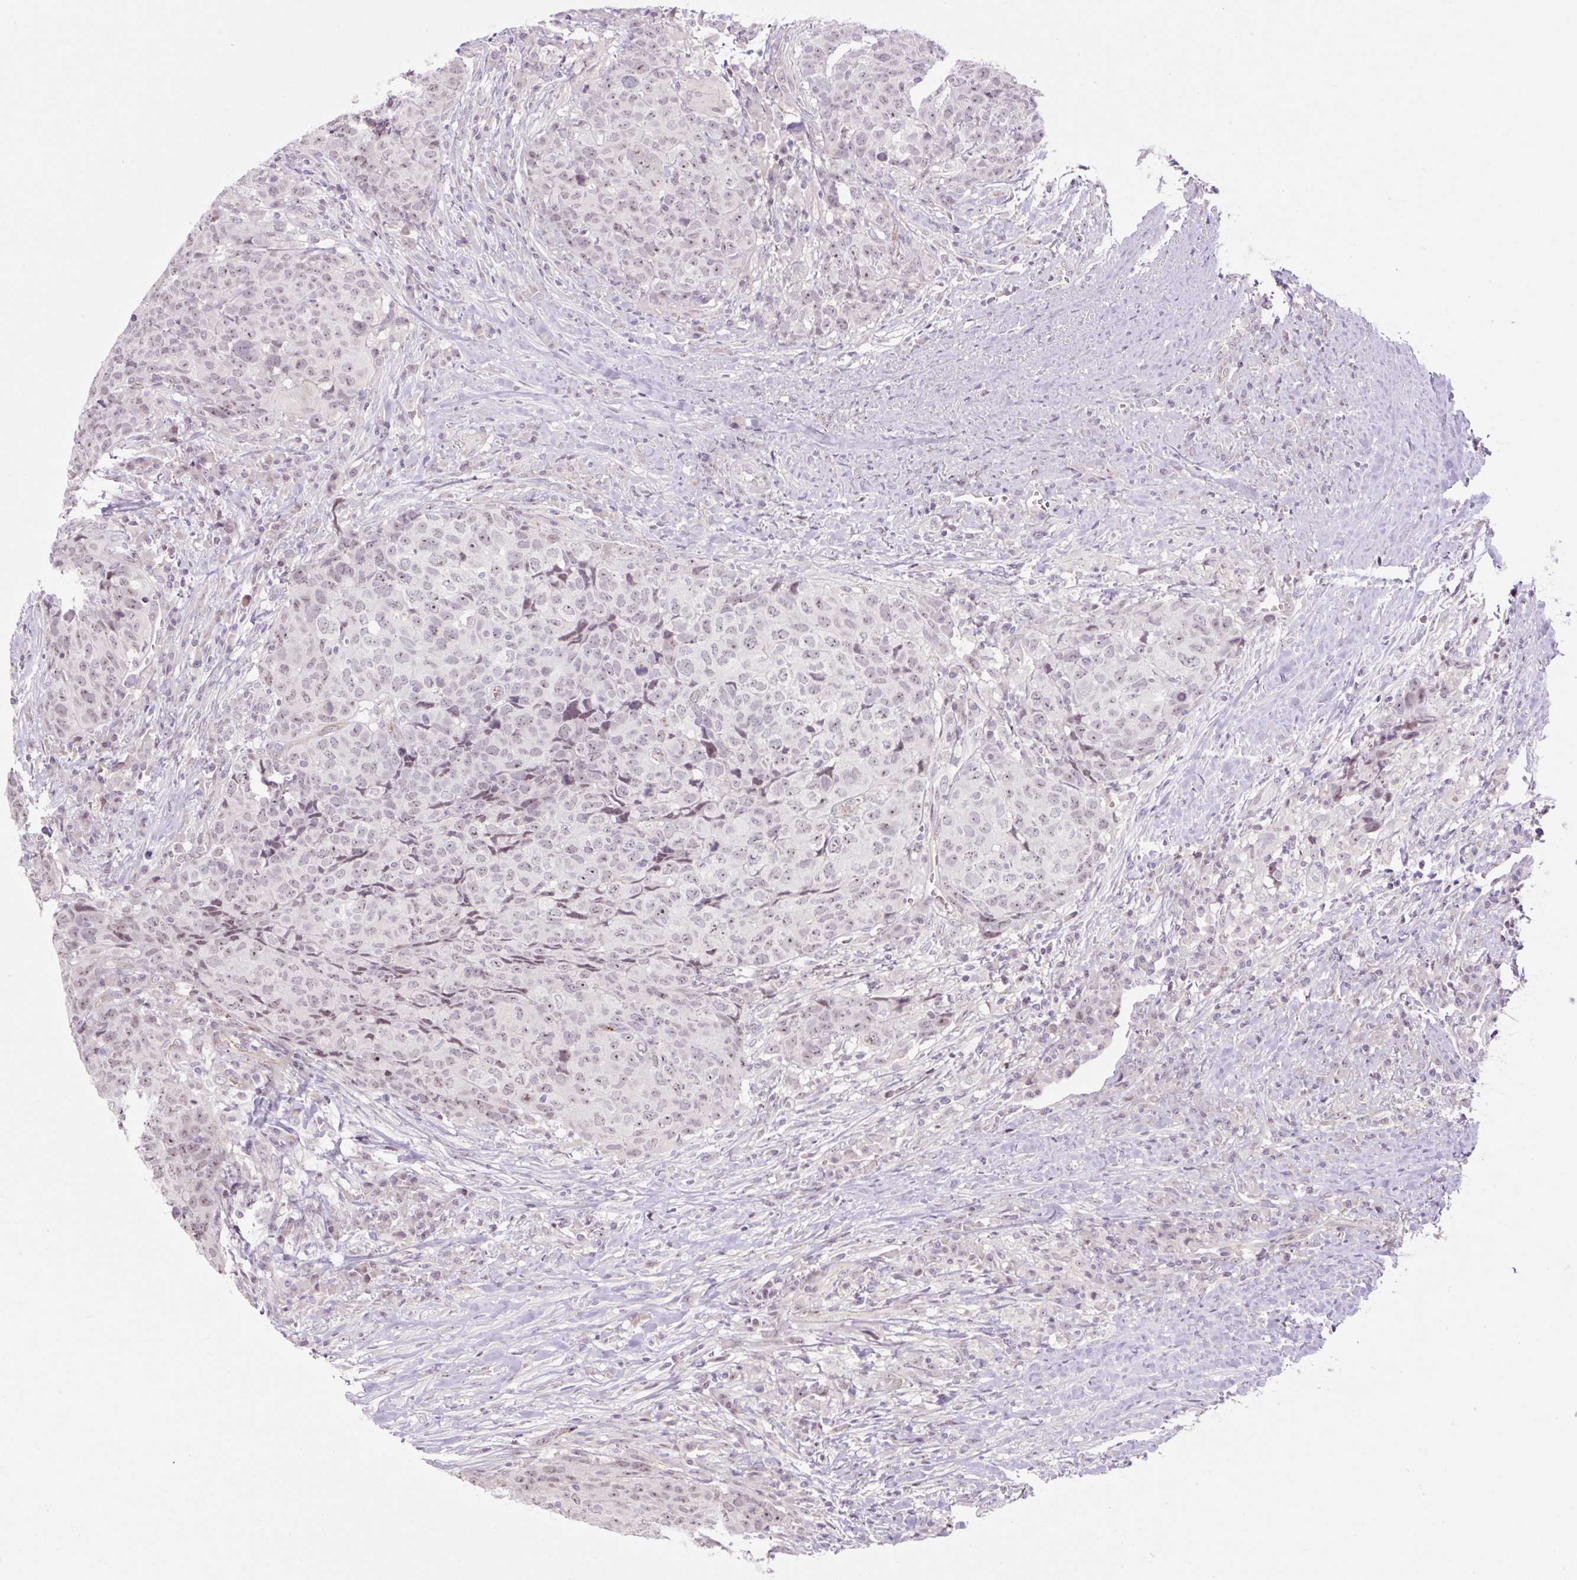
{"staining": {"intensity": "weak", "quantity": "25%-75%", "location": "nuclear"}, "tissue": "head and neck cancer", "cell_type": "Tumor cells", "image_type": "cancer", "snomed": [{"axis": "morphology", "description": "Squamous cell carcinoma, NOS"}, {"axis": "topography", "description": "Head-Neck"}], "caption": "IHC micrograph of neoplastic tissue: human squamous cell carcinoma (head and neck) stained using immunohistochemistry exhibits low levels of weak protein expression localized specifically in the nuclear of tumor cells, appearing as a nuclear brown color.", "gene": "ZNF417", "patient": {"sex": "male", "age": 66}}